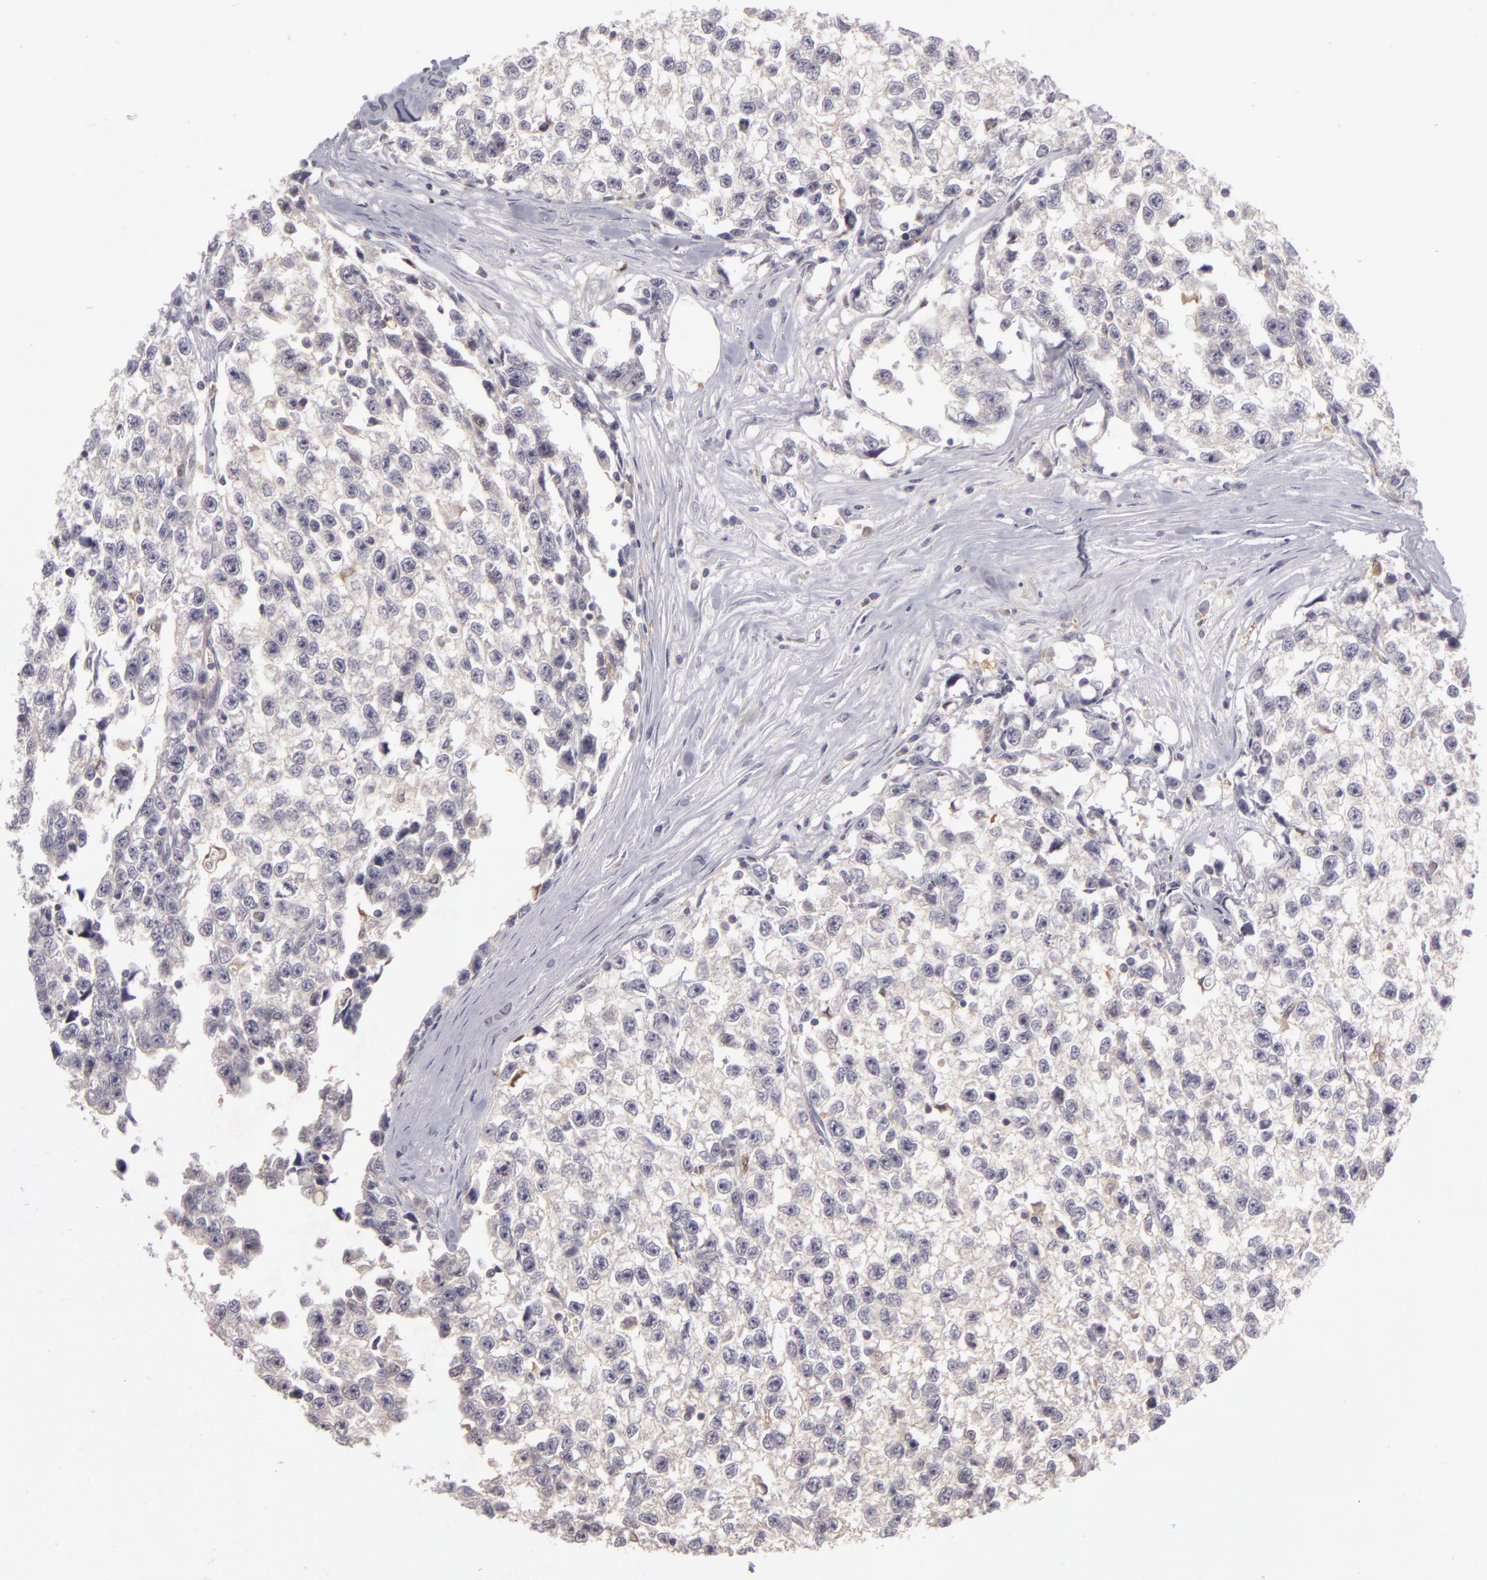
{"staining": {"intensity": "negative", "quantity": "none", "location": "none"}, "tissue": "testis cancer", "cell_type": "Tumor cells", "image_type": "cancer", "snomed": [{"axis": "morphology", "description": "Seminoma, NOS"}, {"axis": "morphology", "description": "Carcinoma, Embryonal, NOS"}, {"axis": "topography", "description": "Testis"}], "caption": "Immunohistochemical staining of testis cancer exhibits no significant expression in tumor cells.", "gene": "GNPDA1", "patient": {"sex": "male", "age": 30}}